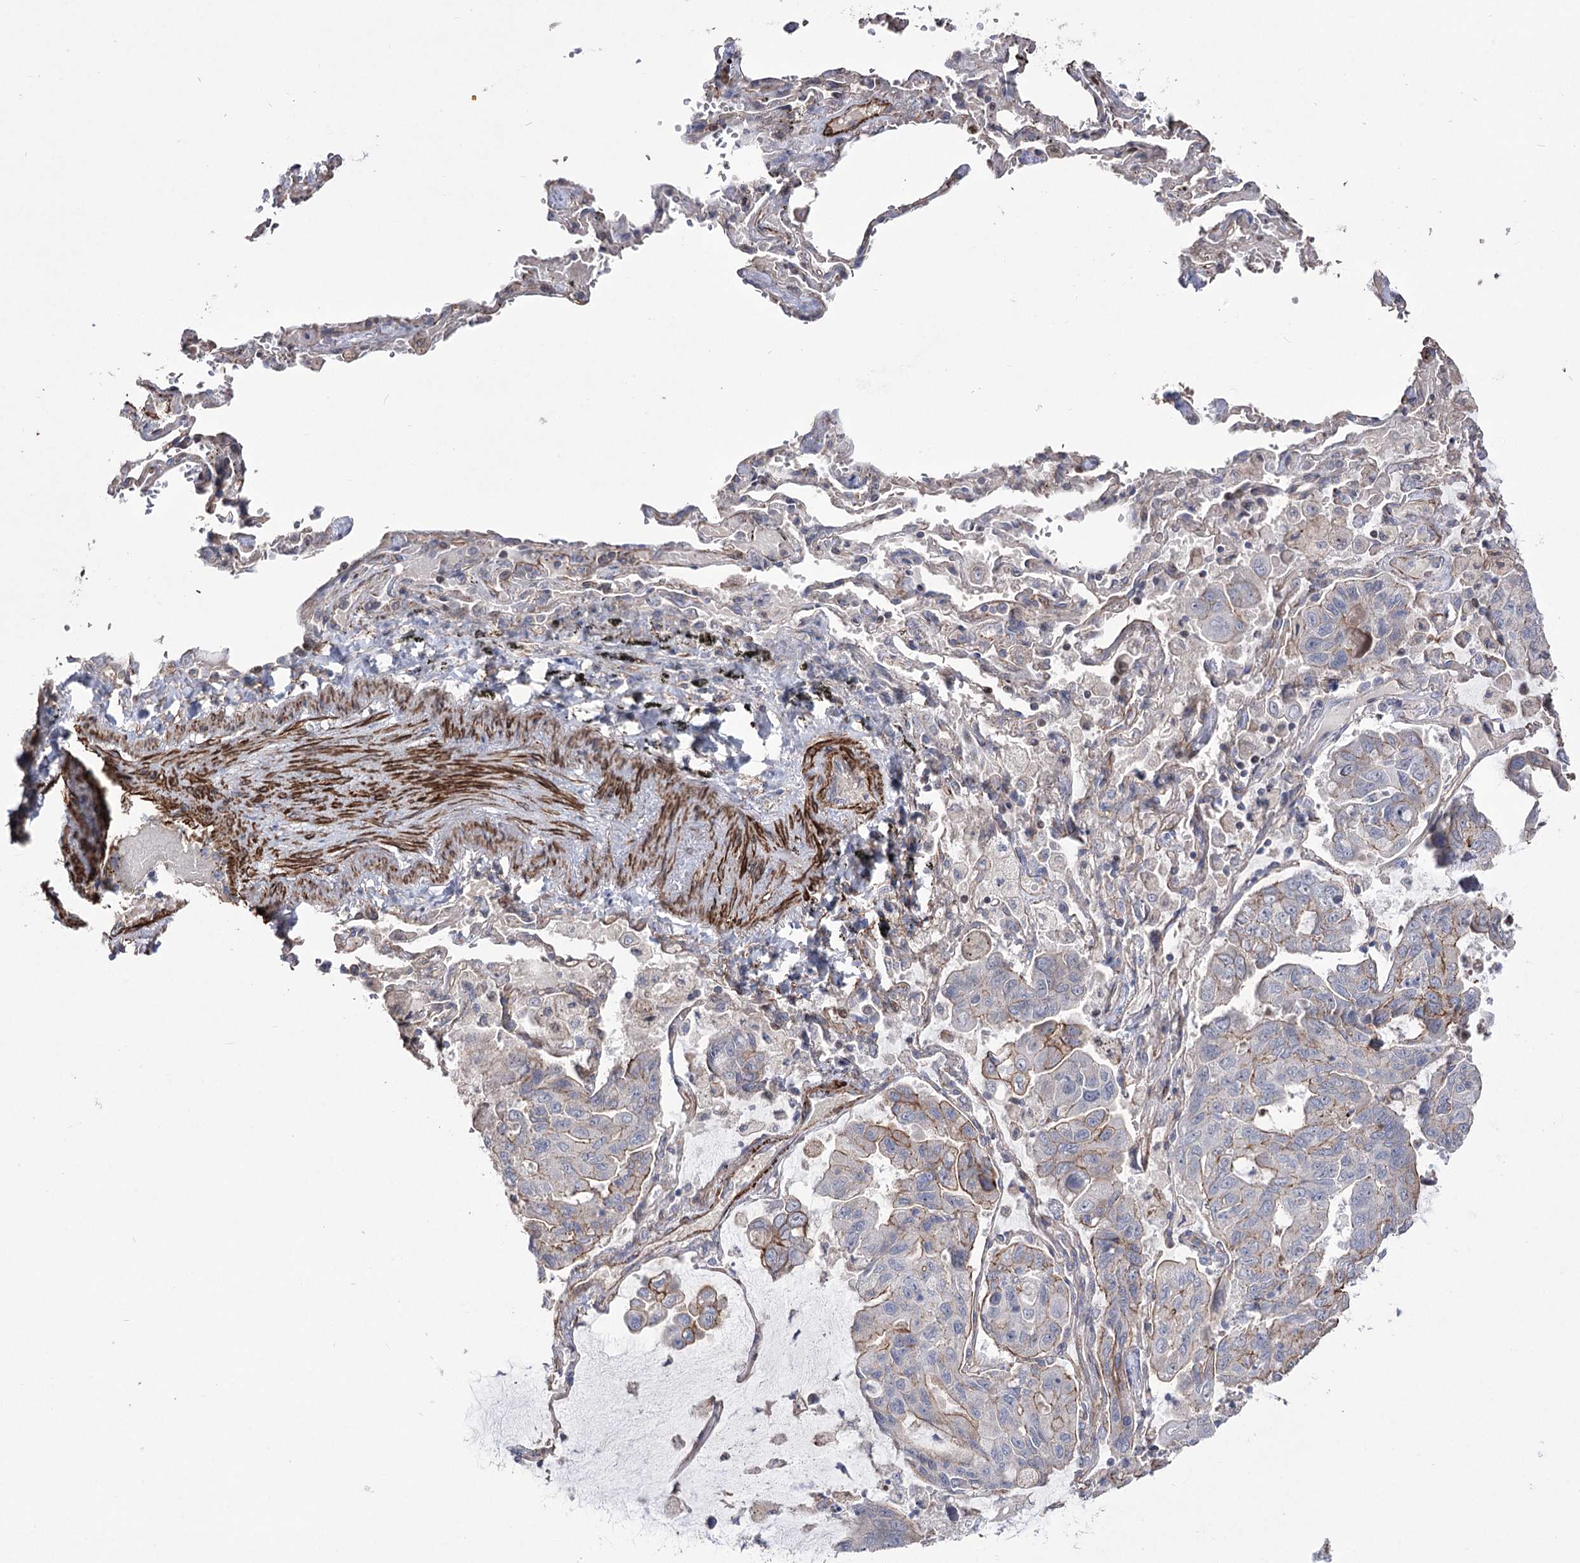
{"staining": {"intensity": "moderate", "quantity": "<25%", "location": "cytoplasmic/membranous"}, "tissue": "lung cancer", "cell_type": "Tumor cells", "image_type": "cancer", "snomed": [{"axis": "morphology", "description": "Adenocarcinoma, NOS"}, {"axis": "topography", "description": "Lung"}], "caption": "A low amount of moderate cytoplasmic/membranous positivity is seen in approximately <25% of tumor cells in lung cancer (adenocarcinoma) tissue.", "gene": "ARHGAP20", "patient": {"sex": "male", "age": 64}}